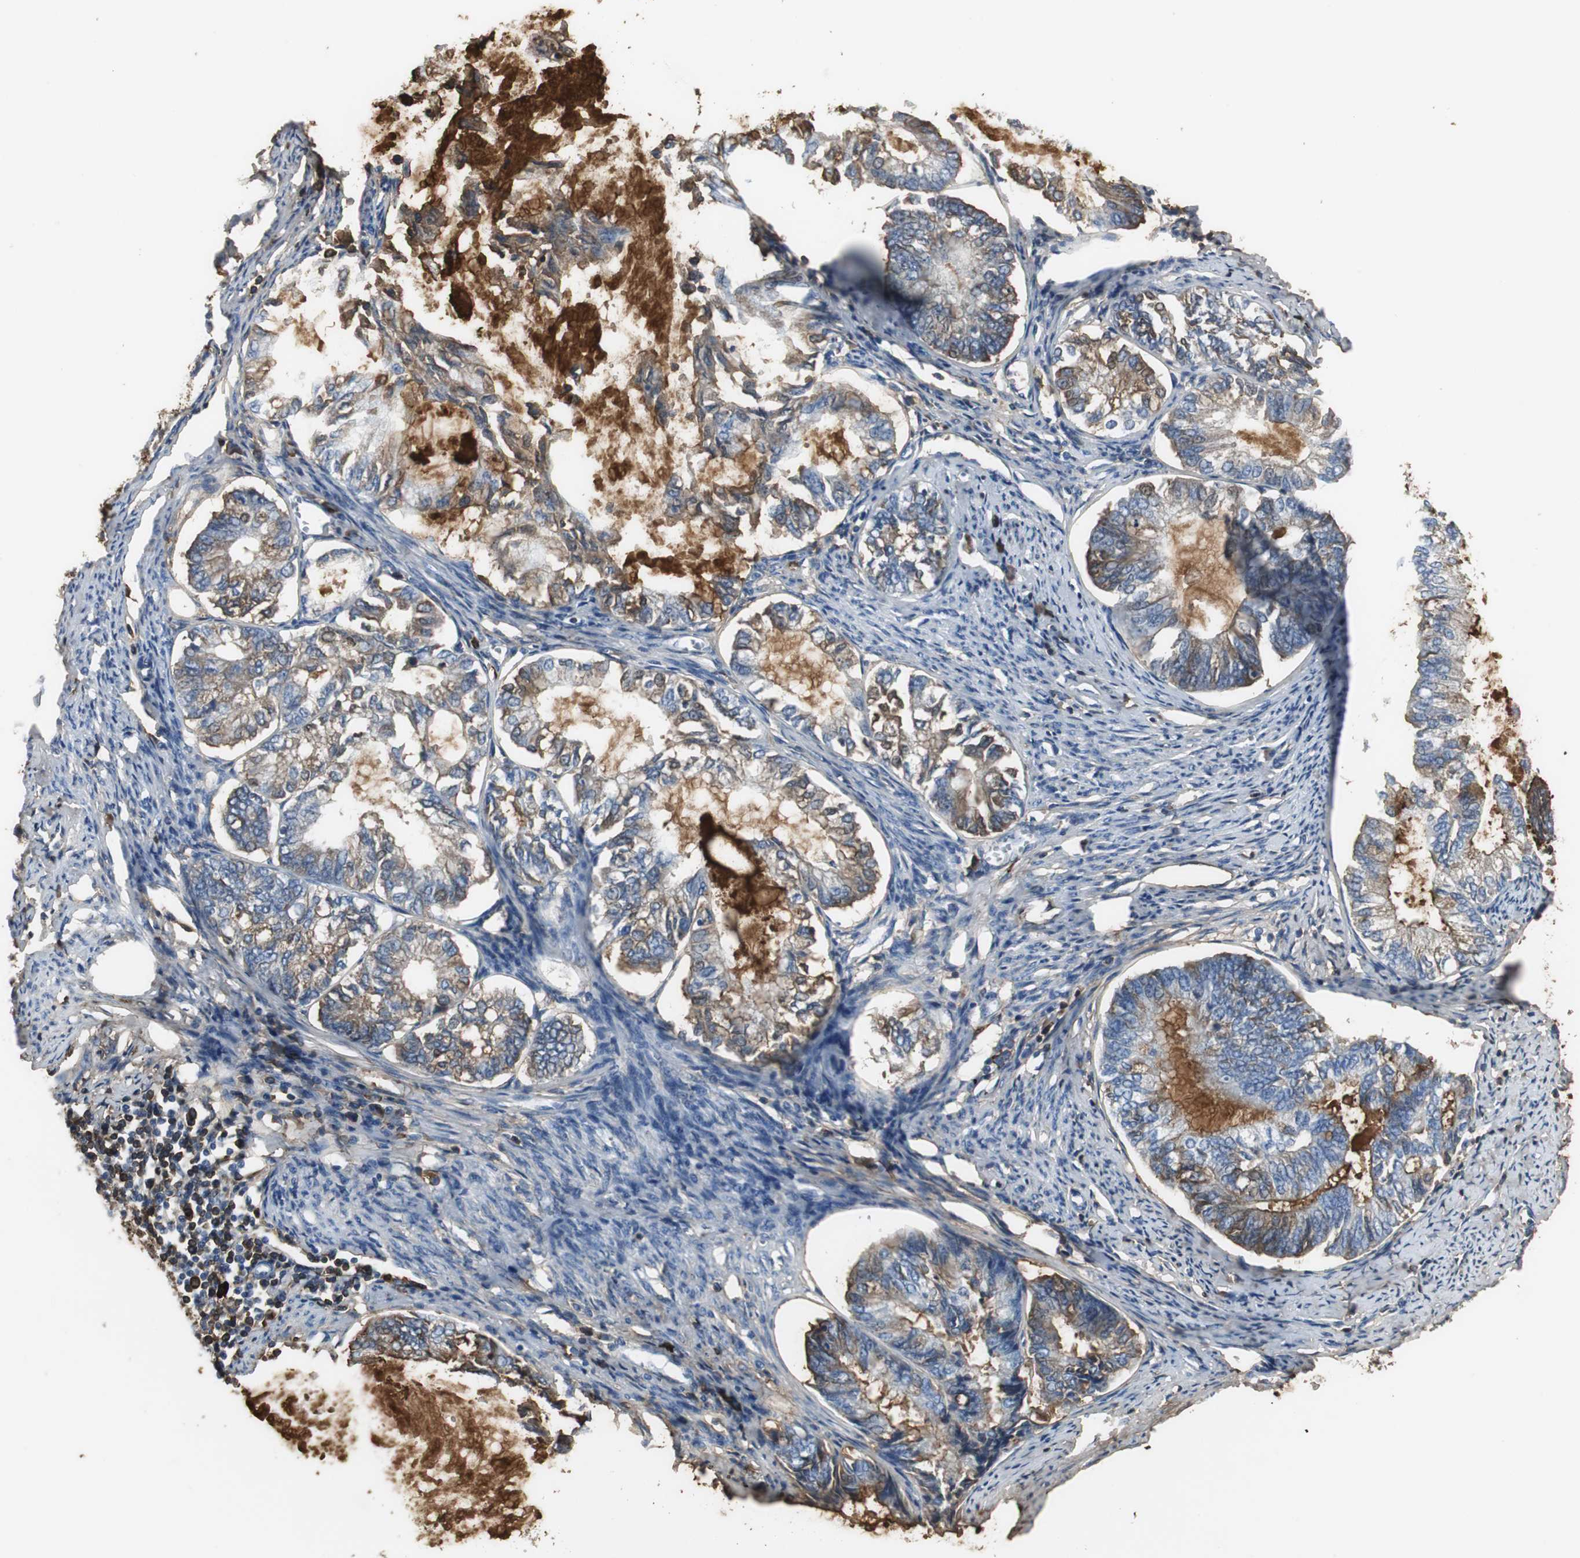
{"staining": {"intensity": "weak", "quantity": "25%-75%", "location": "cytoplasmic/membranous"}, "tissue": "endometrial cancer", "cell_type": "Tumor cells", "image_type": "cancer", "snomed": [{"axis": "morphology", "description": "Adenocarcinoma, NOS"}, {"axis": "topography", "description": "Endometrium"}], "caption": "Immunohistochemical staining of human endometrial cancer (adenocarcinoma) shows weak cytoplasmic/membranous protein expression in about 25%-75% of tumor cells.", "gene": "IGHA1", "patient": {"sex": "female", "age": 86}}